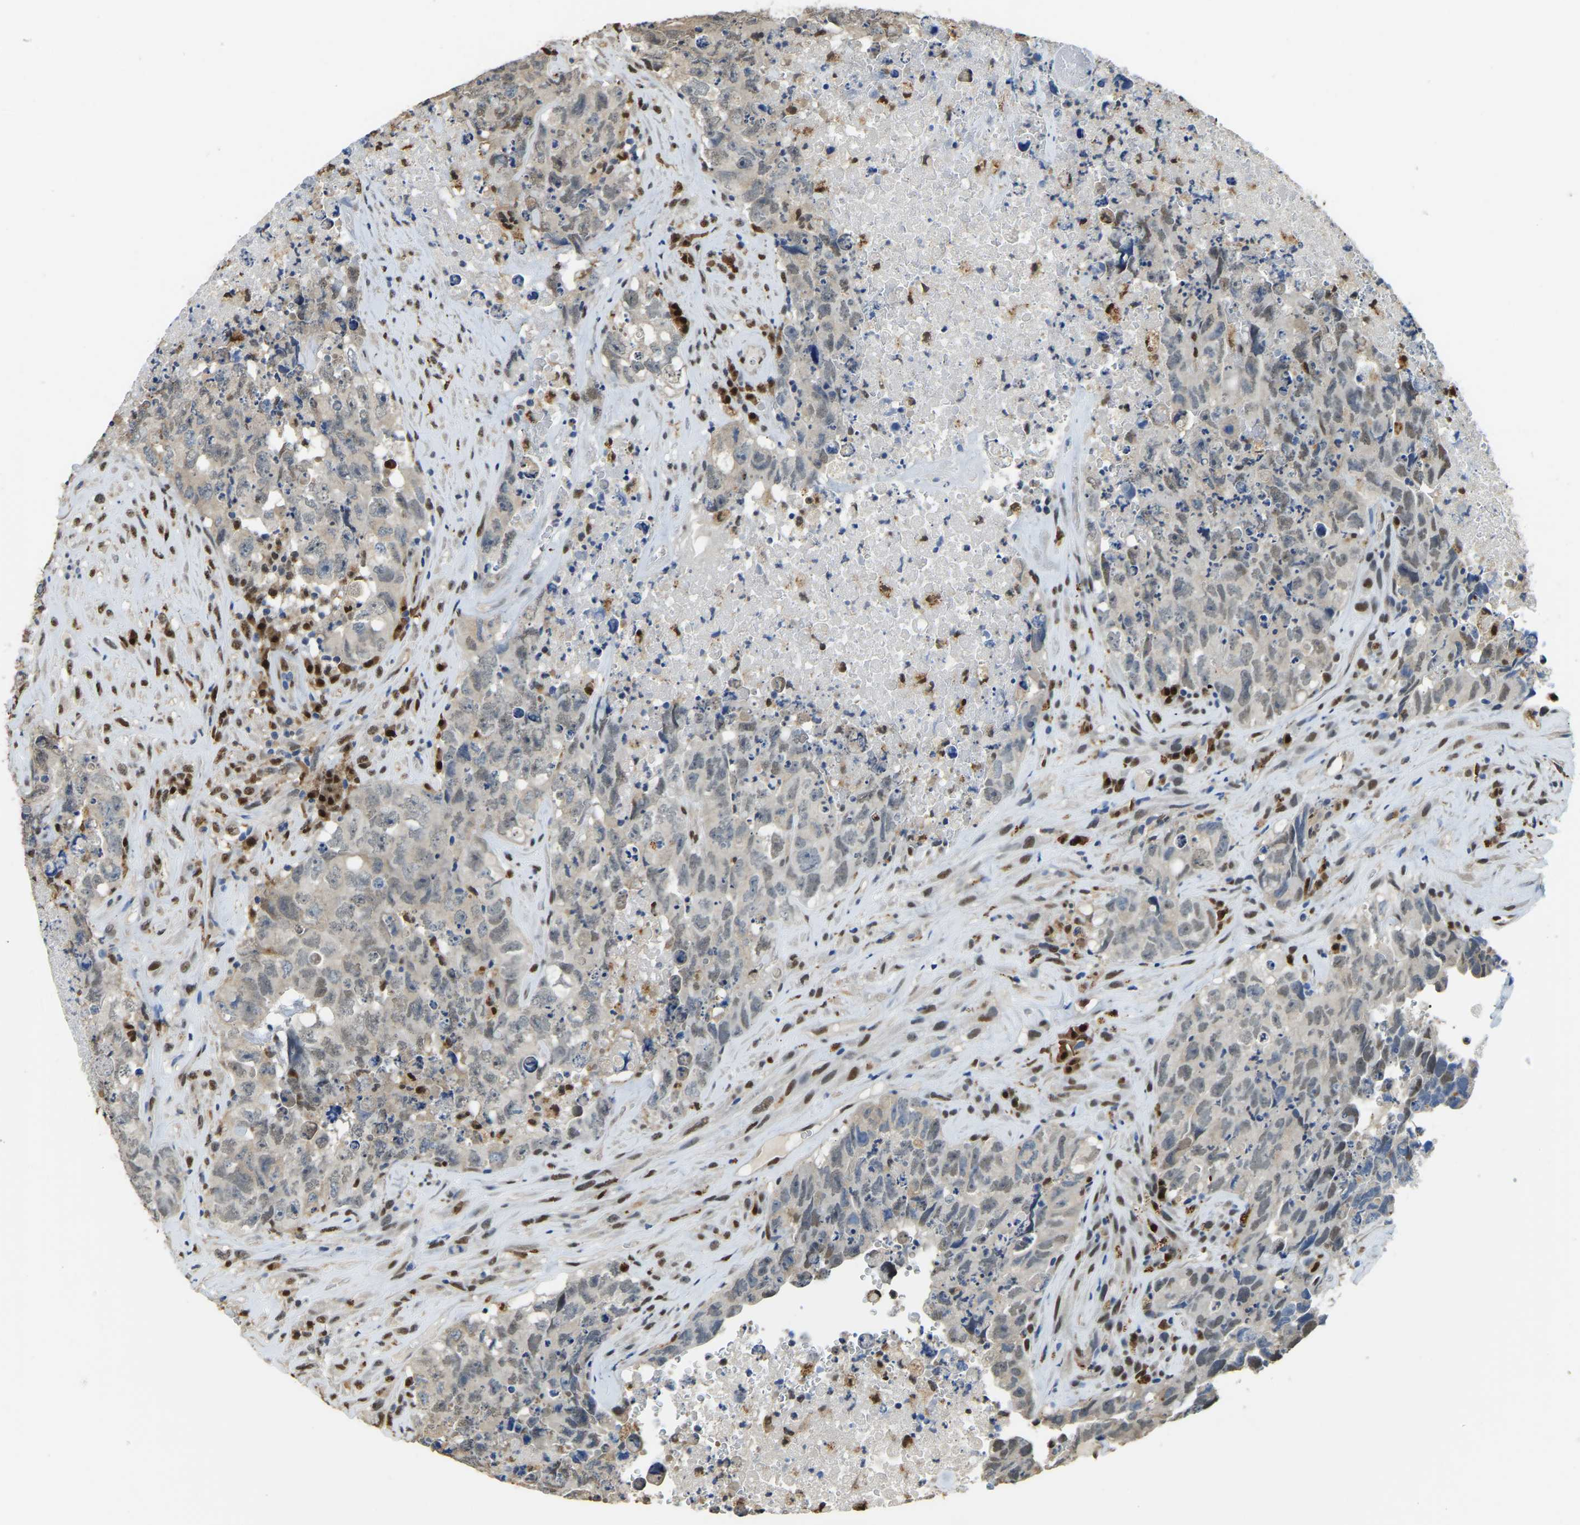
{"staining": {"intensity": "weak", "quantity": "<25%", "location": "nuclear"}, "tissue": "testis cancer", "cell_type": "Tumor cells", "image_type": "cancer", "snomed": [{"axis": "morphology", "description": "Carcinoma, Embryonal, NOS"}, {"axis": "topography", "description": "Testis"}], "caption": "High power microscopy image of an immunohistochemistry (IHC) image of testis embryonal carcinoma, revealing no significant staining in tumor cells. (IHC, brightfield microscopy, high magnification).", "gene": "NANS", "patient": {"sex": "male", "age": 32}}